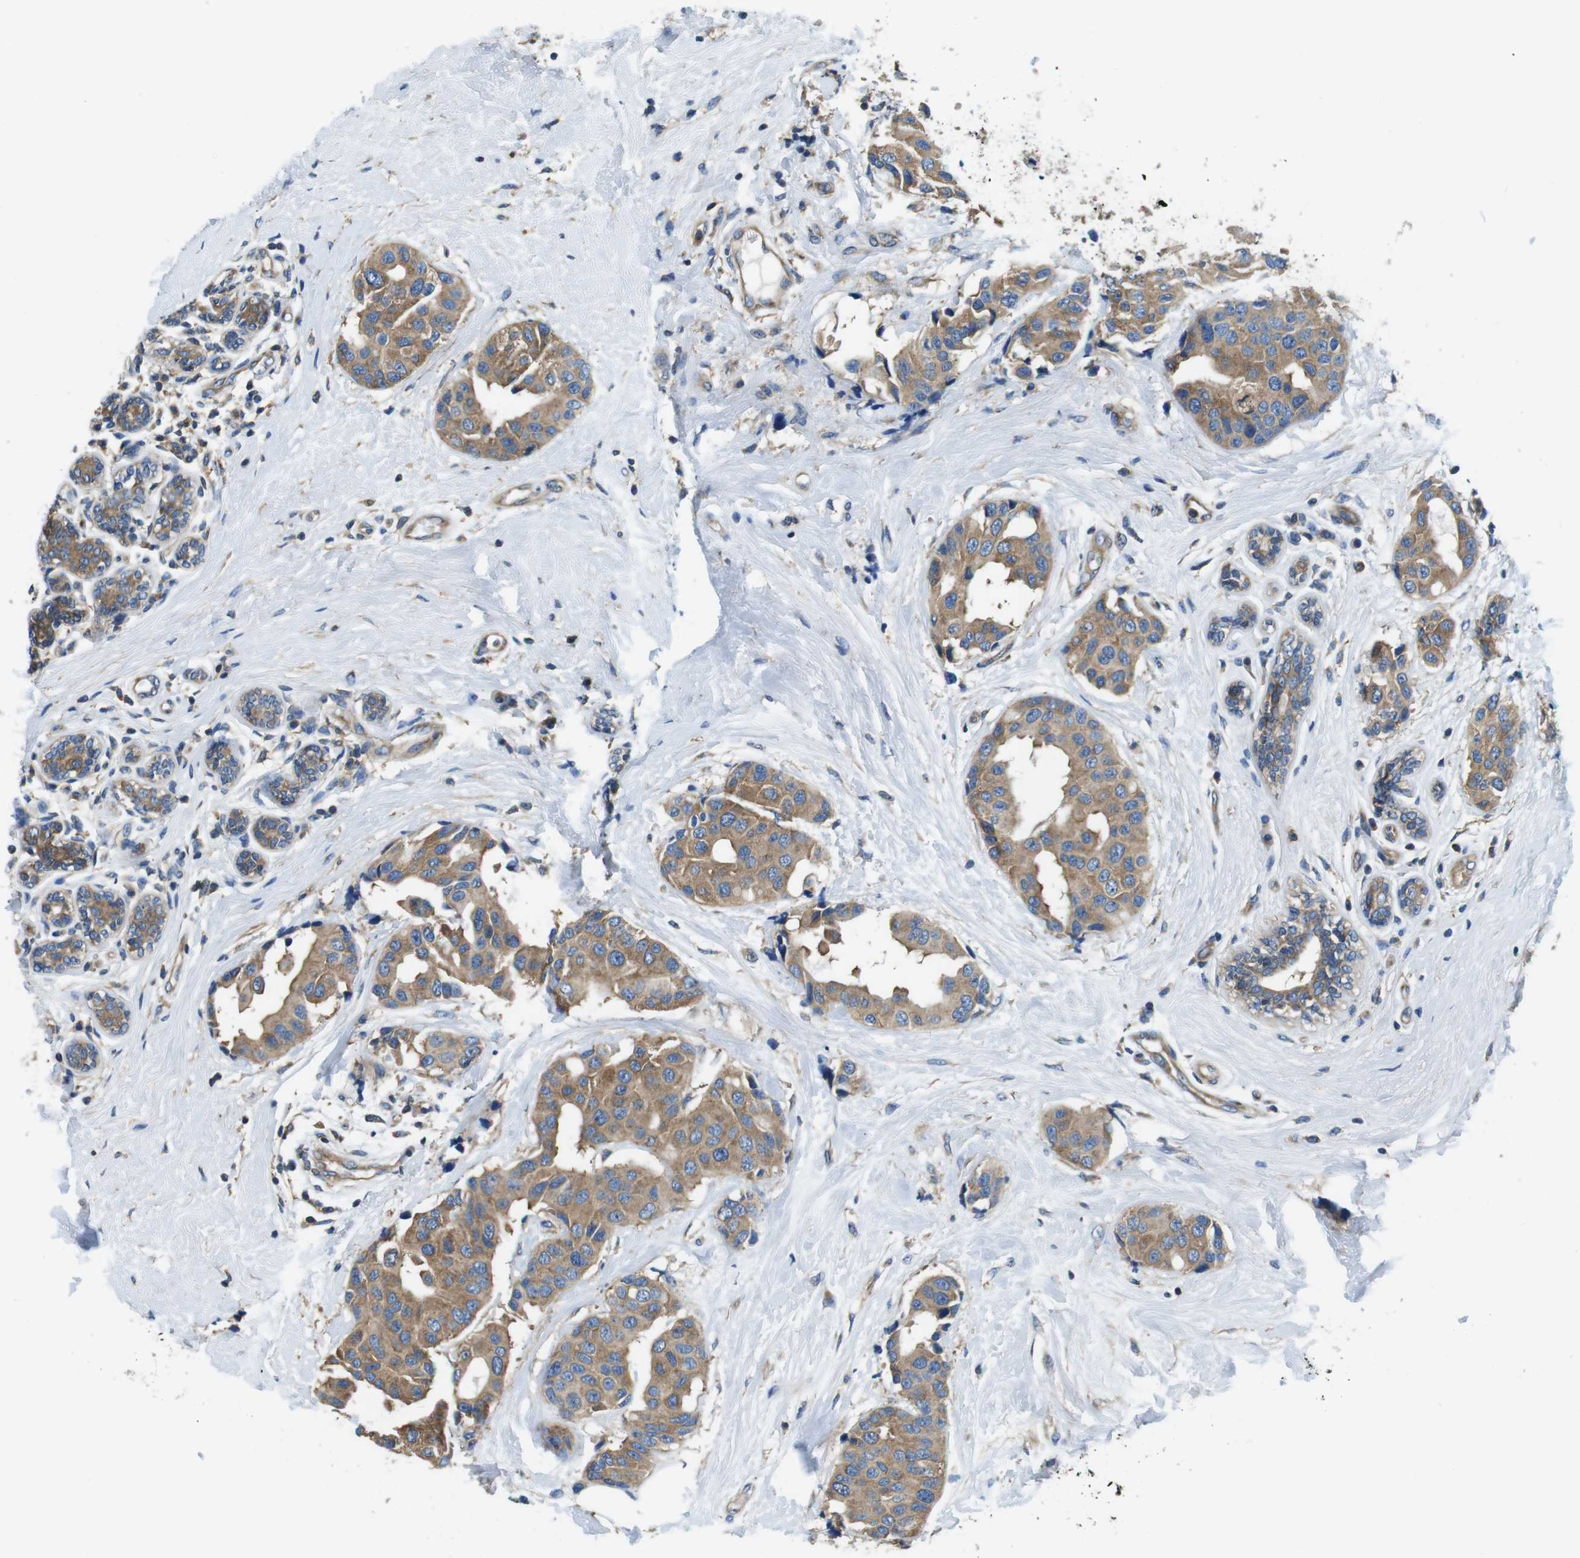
{"staining": {"intensity": "moderate", "quantity": ">75%", "location": "cytoplasmic/membranous"}, "tissue": "breast cancer", "cell_type": "Tumor cells", "image_type": "cancer", "snomed": [{"axis": "morphology", "description": "Normal tissue, NOS"}, {"axis": "morphology", "description": "Duct carcinoma"}, {"axis": "topography", "description": "Breast"}], "caption": "A histopathology image of breast cancer stained for a protein displays moderate cytoplasmic/membranous brown staining in tumor cells. The staining was performed using DAB to visualize the protein expression in brown, while the nuclei were stained in blue with hematoxylin (Magnification: 20x).", "gene": "DENND4C", "patient": {"sex": "female", "age": 39}}